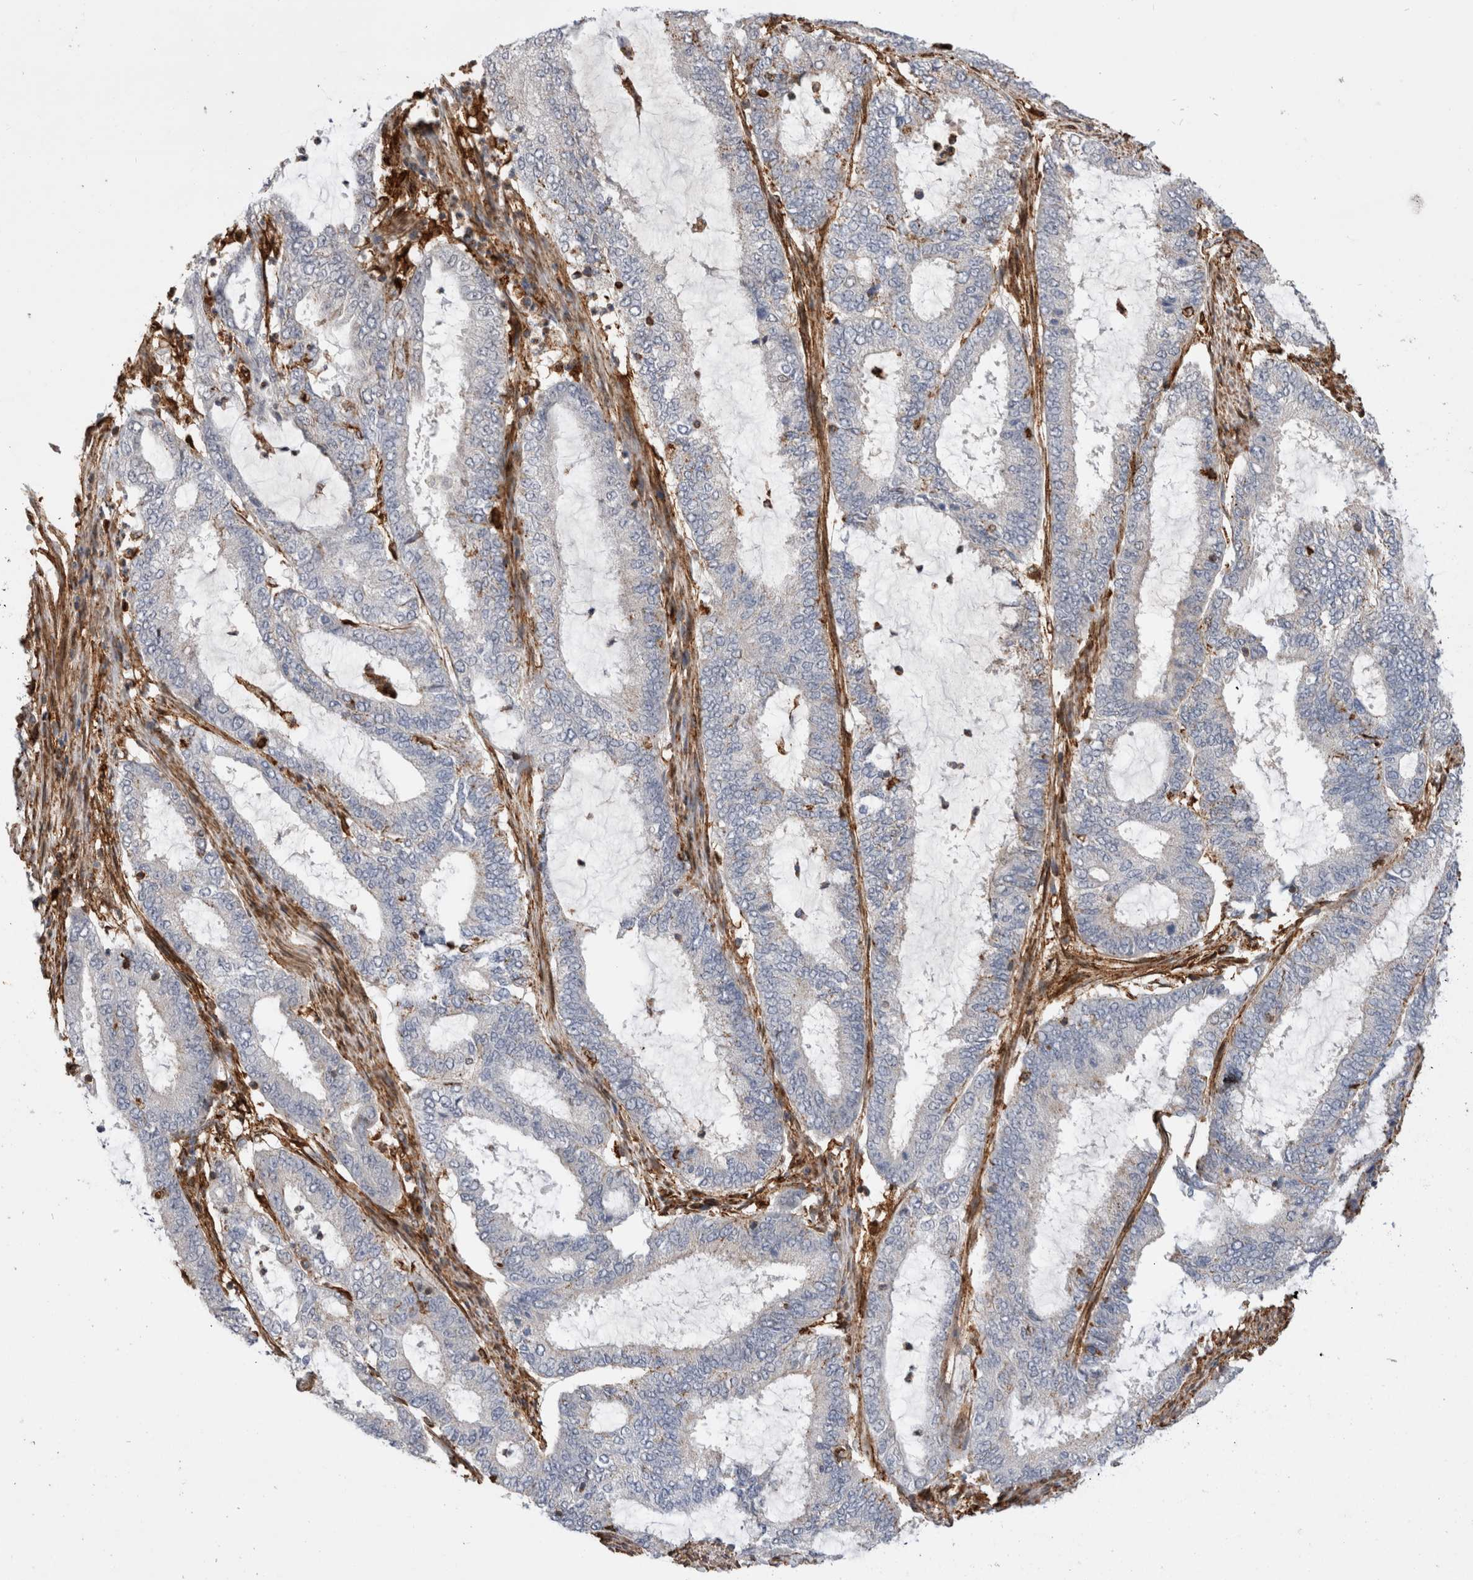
{"staining": {"intensity": "negative", "quantity": "none", "location": "none"}, "tissue": "endometrial cancer", "cell_type": "Tumor cells", "image_type": "cancer", "snomed": [{"axis": "morphology", "description": "Adenocarcinoma, NOS"}, {"axis": "topography", "description": "Endometrium"}], "caption": "DAB immunohistochemical staining of human adenocarcinoma (endometrial) displays no significant staining in tumor cells.", "gene": "CCDC88B", "patient": {"sex": "female", "age": 51}}